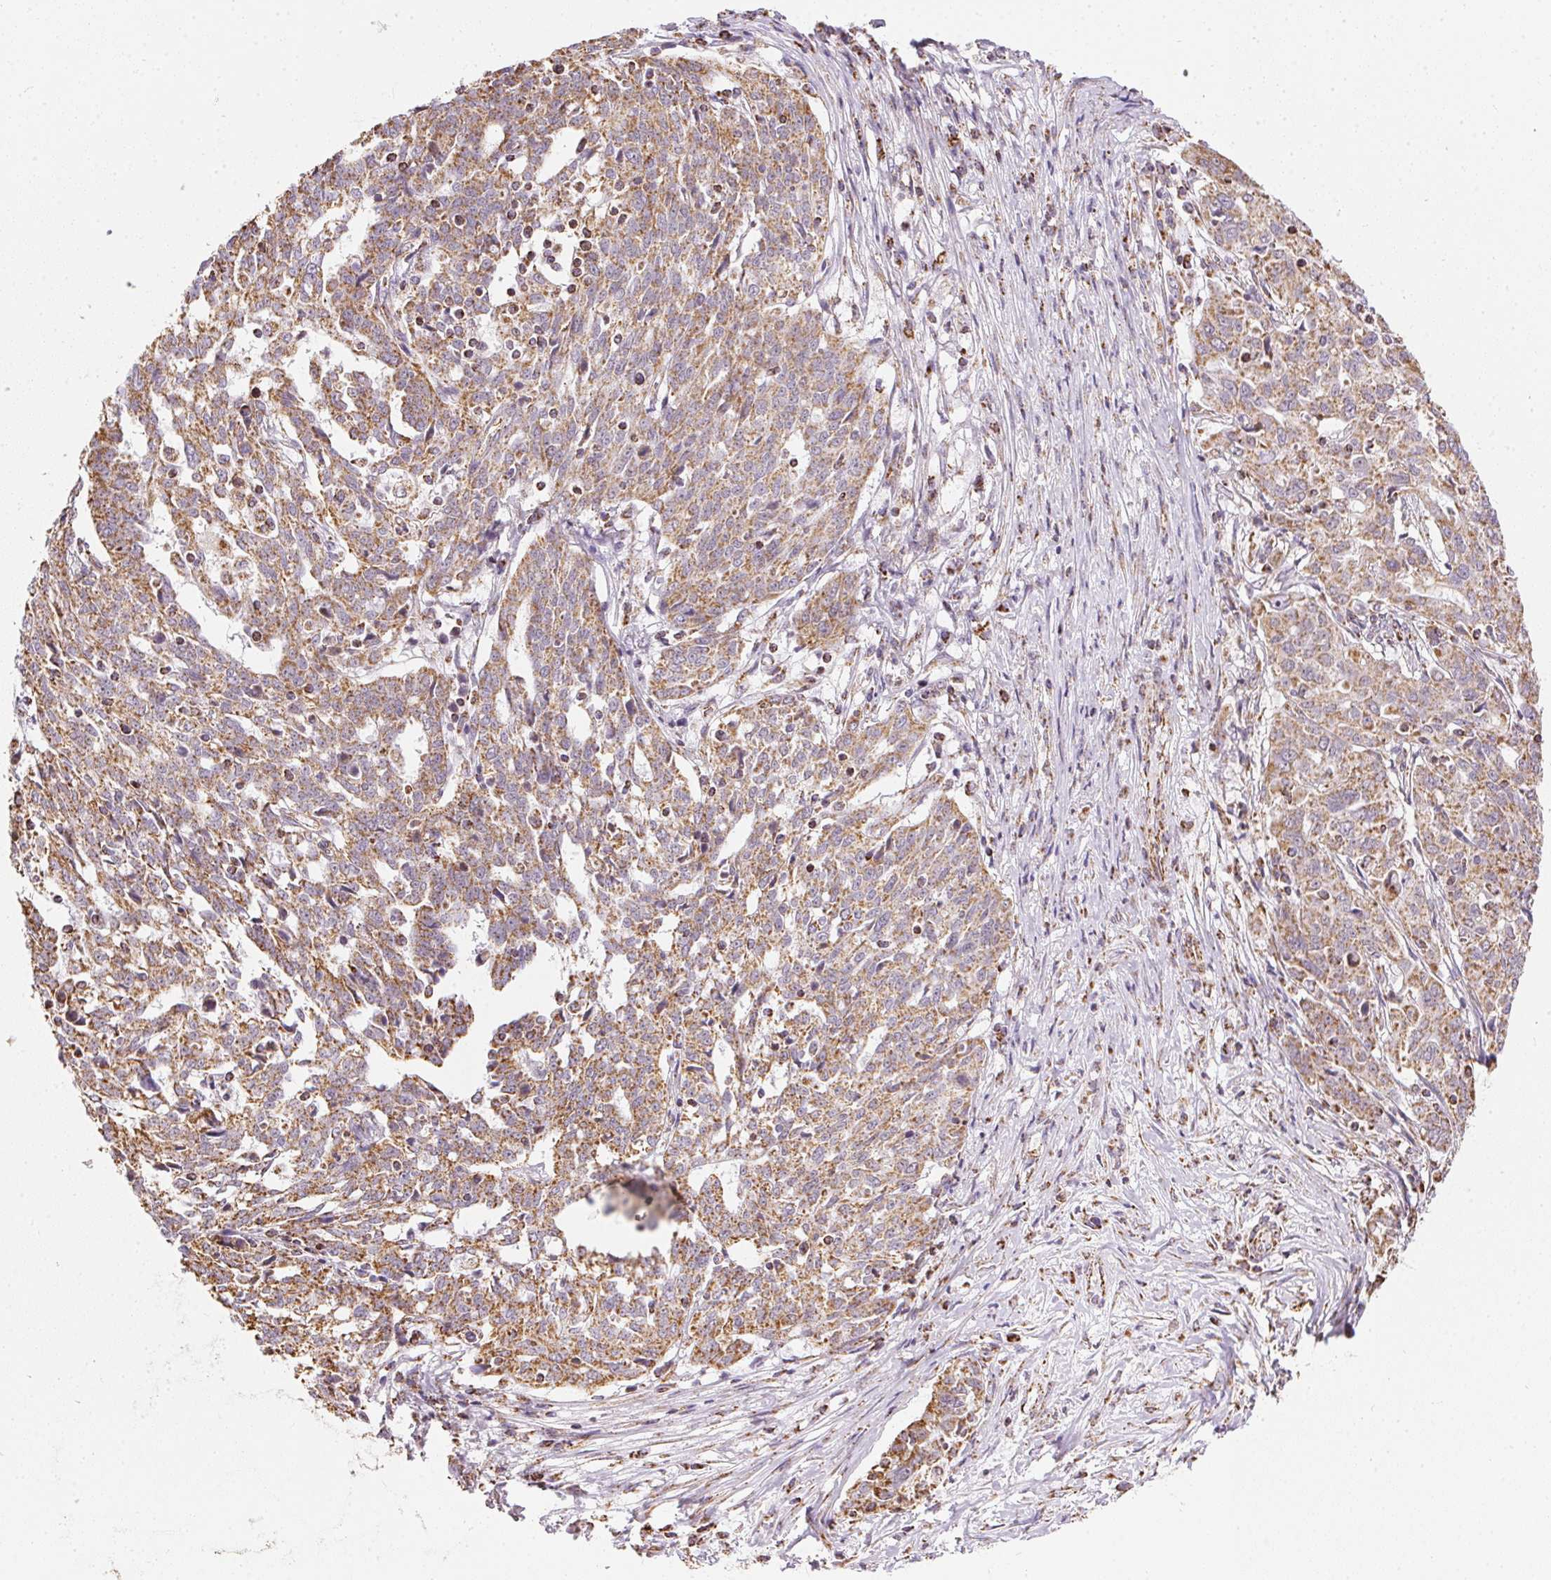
{"staining": {"intensity": "moderate", "quantity": ">75%", "location": "cytoplasmic/membranous"}, "tissue": "ovarian cancer", "cell_type": "Tumor cells", "image_type": "cancer", "snomed": [{"axis": "morphology", "description": "Cystadenocarcinoma, serous, NOS"}, {"axis": "topography", "description": "Ovary"}], "caption": "The micrograph reveals immunohistochemical staining of ovarian serous cystadenocarcinoma. There is moderate cytoplasmic/membranous staining is appreciated in about >75% of tumor cells.", "gene": "MAPK11", "patient": {"sex": "female", "age": 67}}